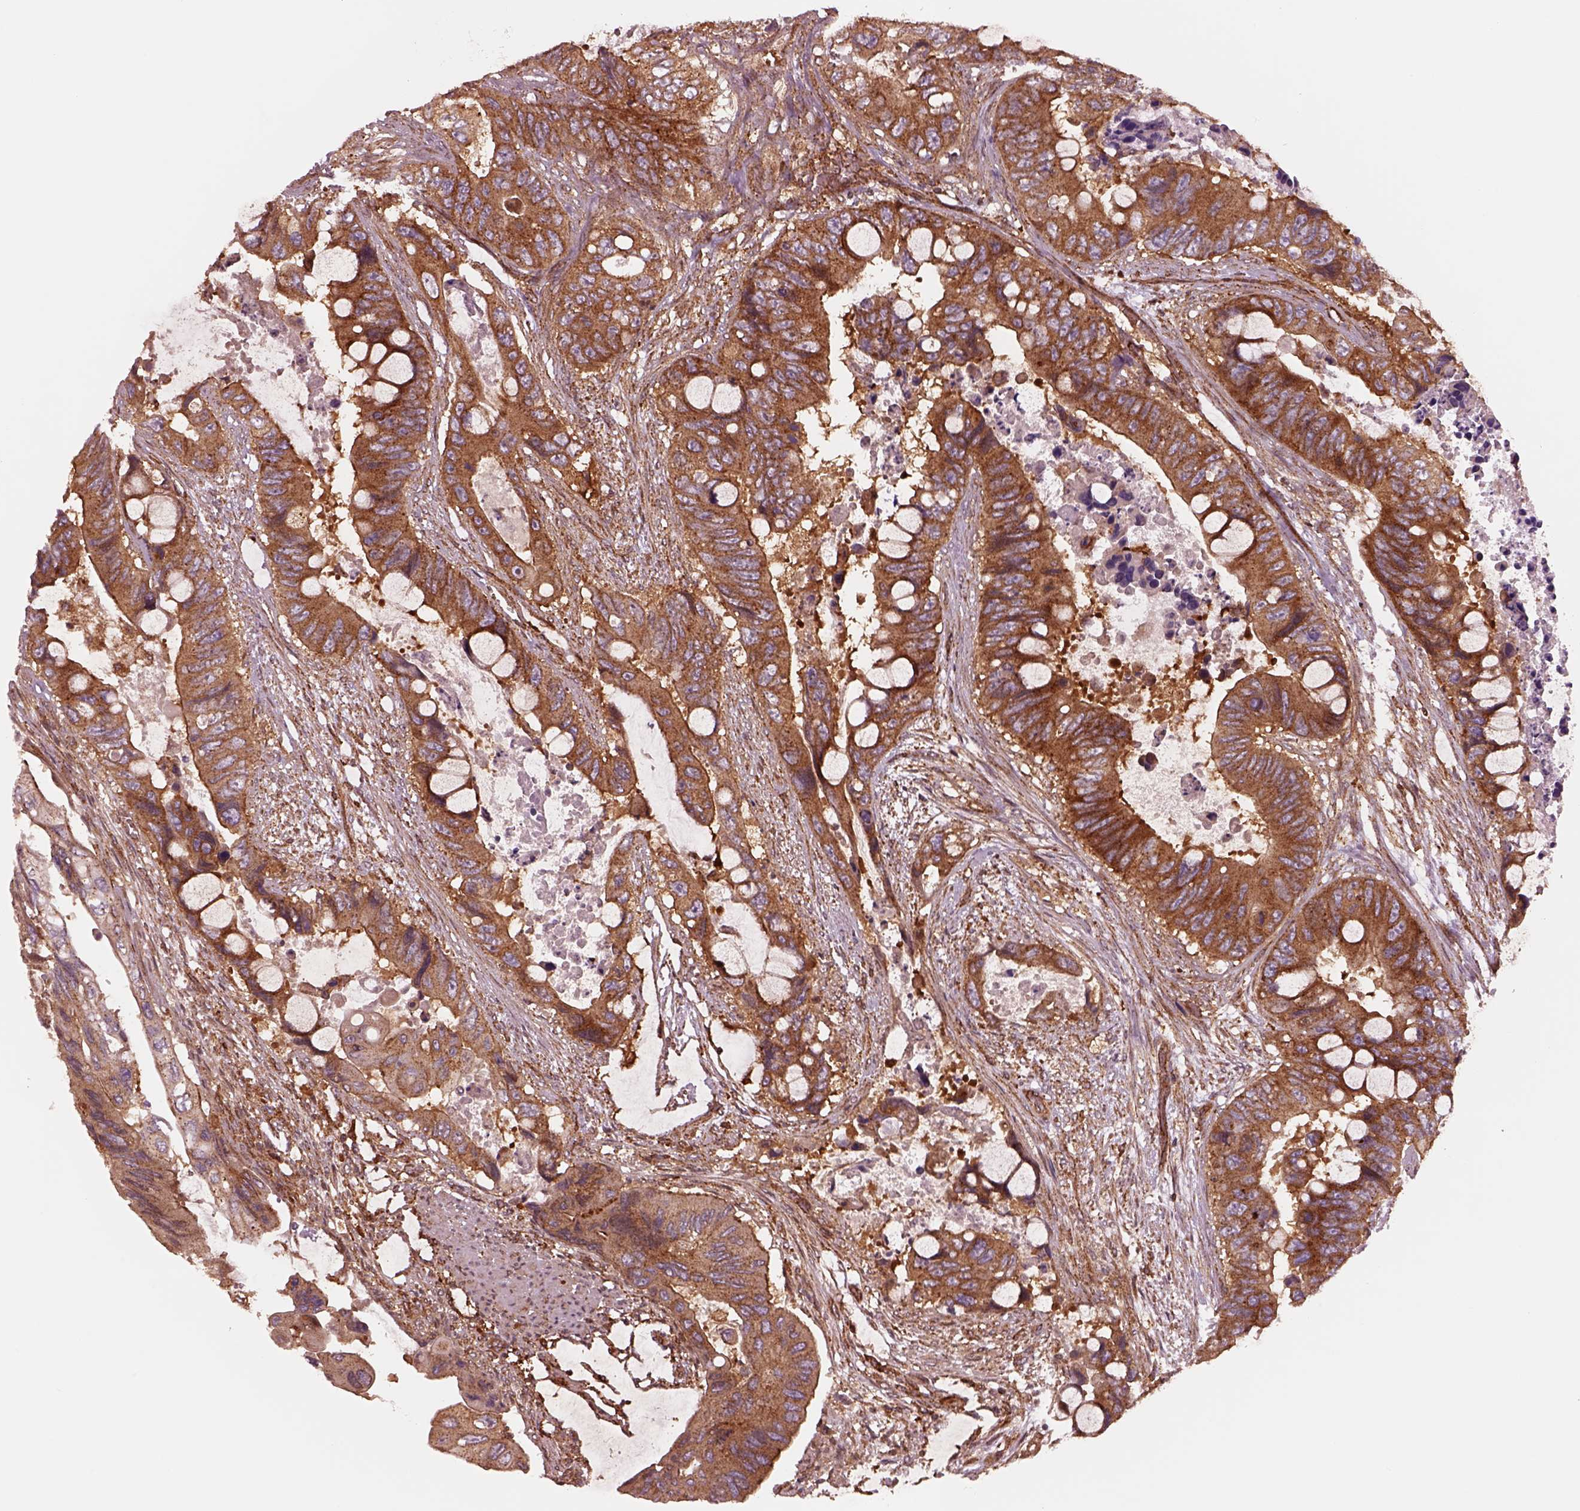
{"staining": {"intensity": "moderate", "quantity": ">75%", "location": "cytoplasmic/membranous"}, "tissue": "colorectal cancer", "cell_type": "Tumor cells", "image_type": "cancer", "snomed": [{"axis": "morphology", "description": "Adenocarcinoma, NOS"}, {"axis": "topography", "description": "Rectum"}], "caption": "Approximately >75% of tumor cells in colorectal cancer demonstrate moderate cytoplasmic/membranous protein staining as visualized by brown immunohistochemical staining.", "gene": "WASHC2A", "patient": {"sex": "male", "age": 63}}